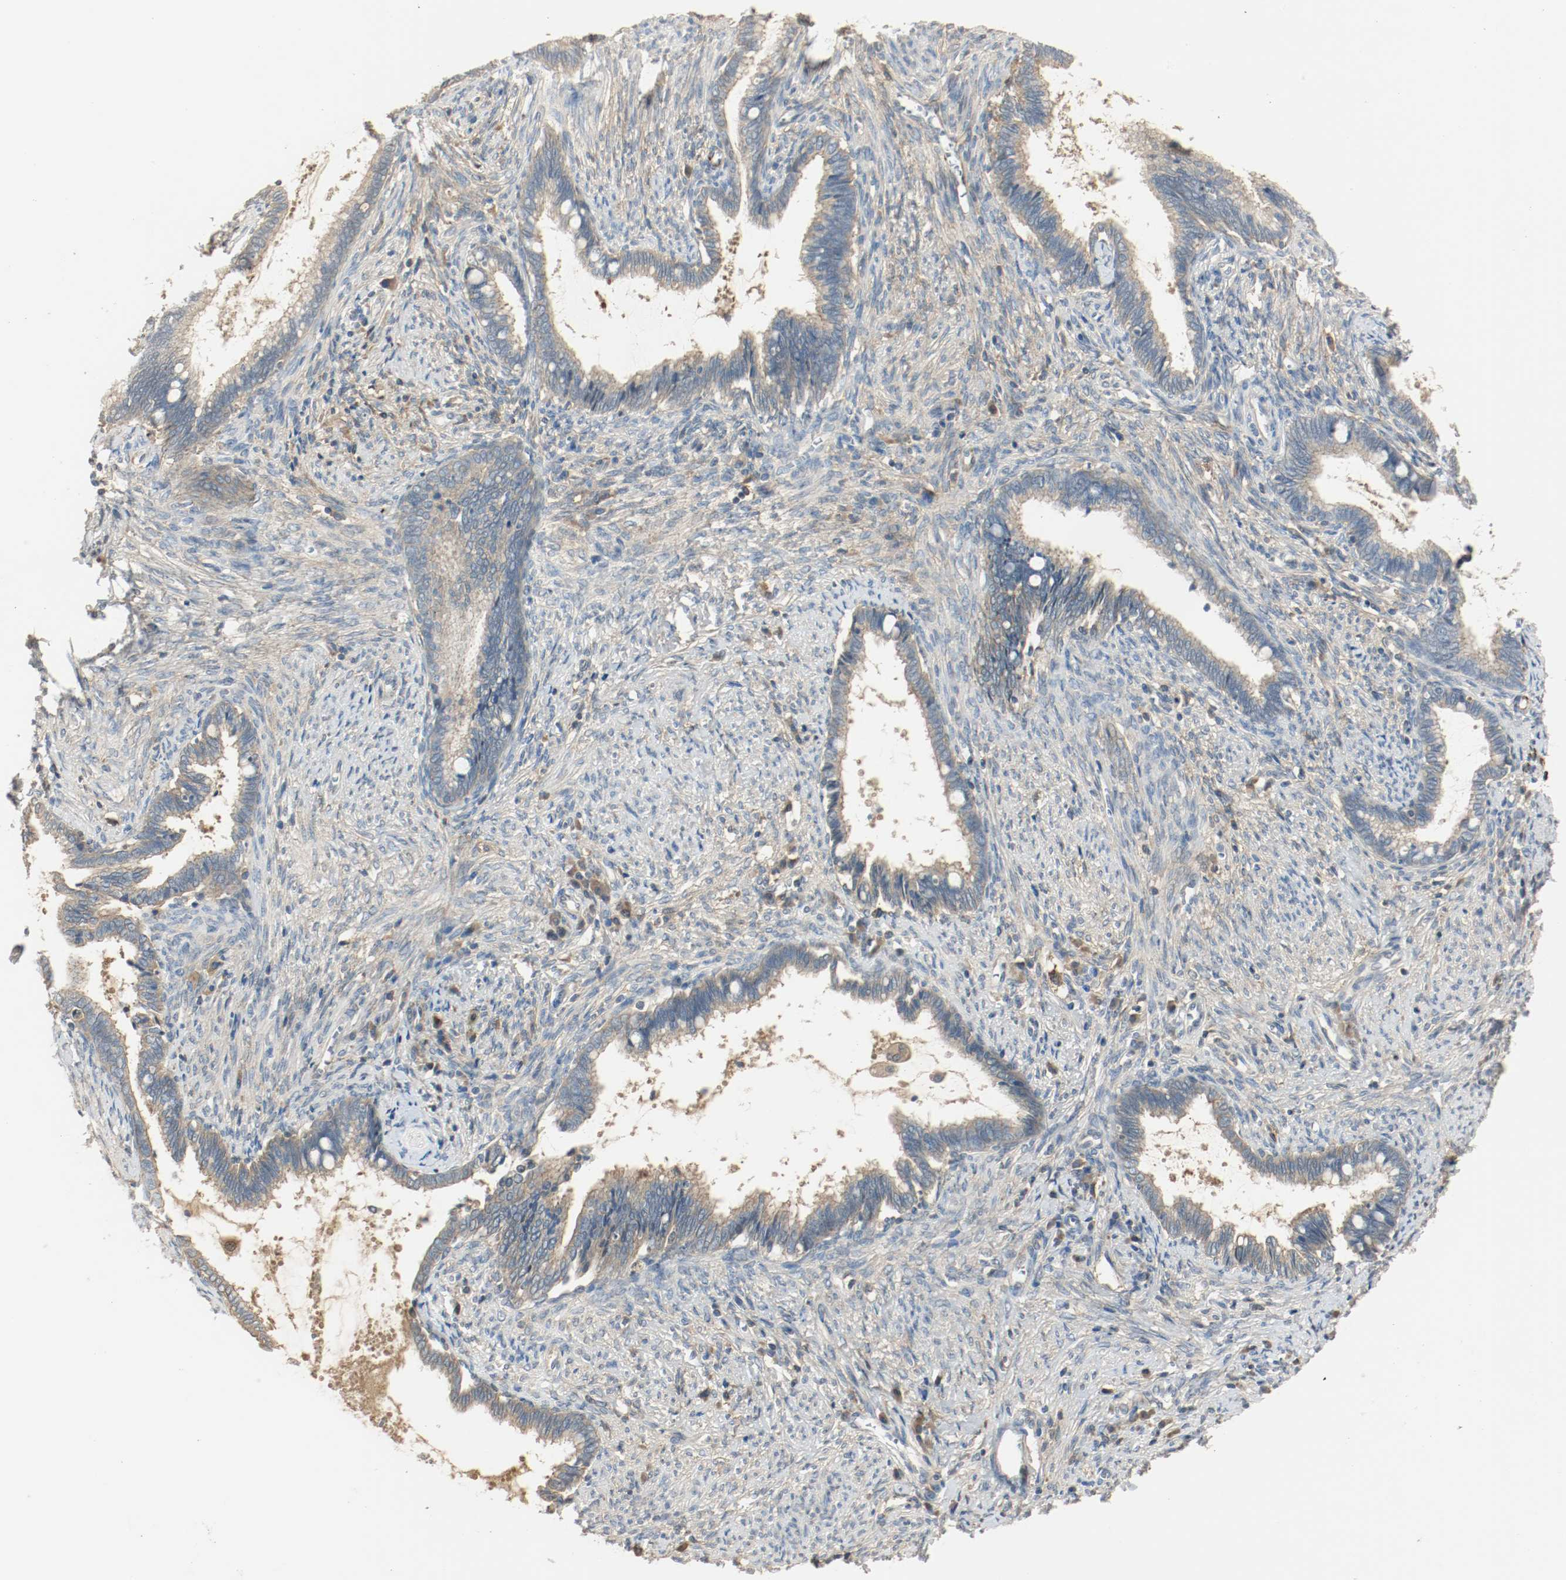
{"staining": {"intensity": "weak", "quantity": ">75%", "location": "cytoplasmic/membranous"}, "tissue": "cervical cancer", "cell_type": "Tumor cells", "image_type": "cancer", "snomed": [{"axis": "morphology", "description": "Adenocarcinoma, NOS"}, {"axis": "topography", "description": "Cervix"}], "caption": "Cervical adenocarcinoma was stained to show a protein in brown. There is low levels of weak cytoplasmic/membranous positivity in approximately >75% of tumor cells.", "gene": "MELTF", "patient": {"sex": "female", "age": 44}}